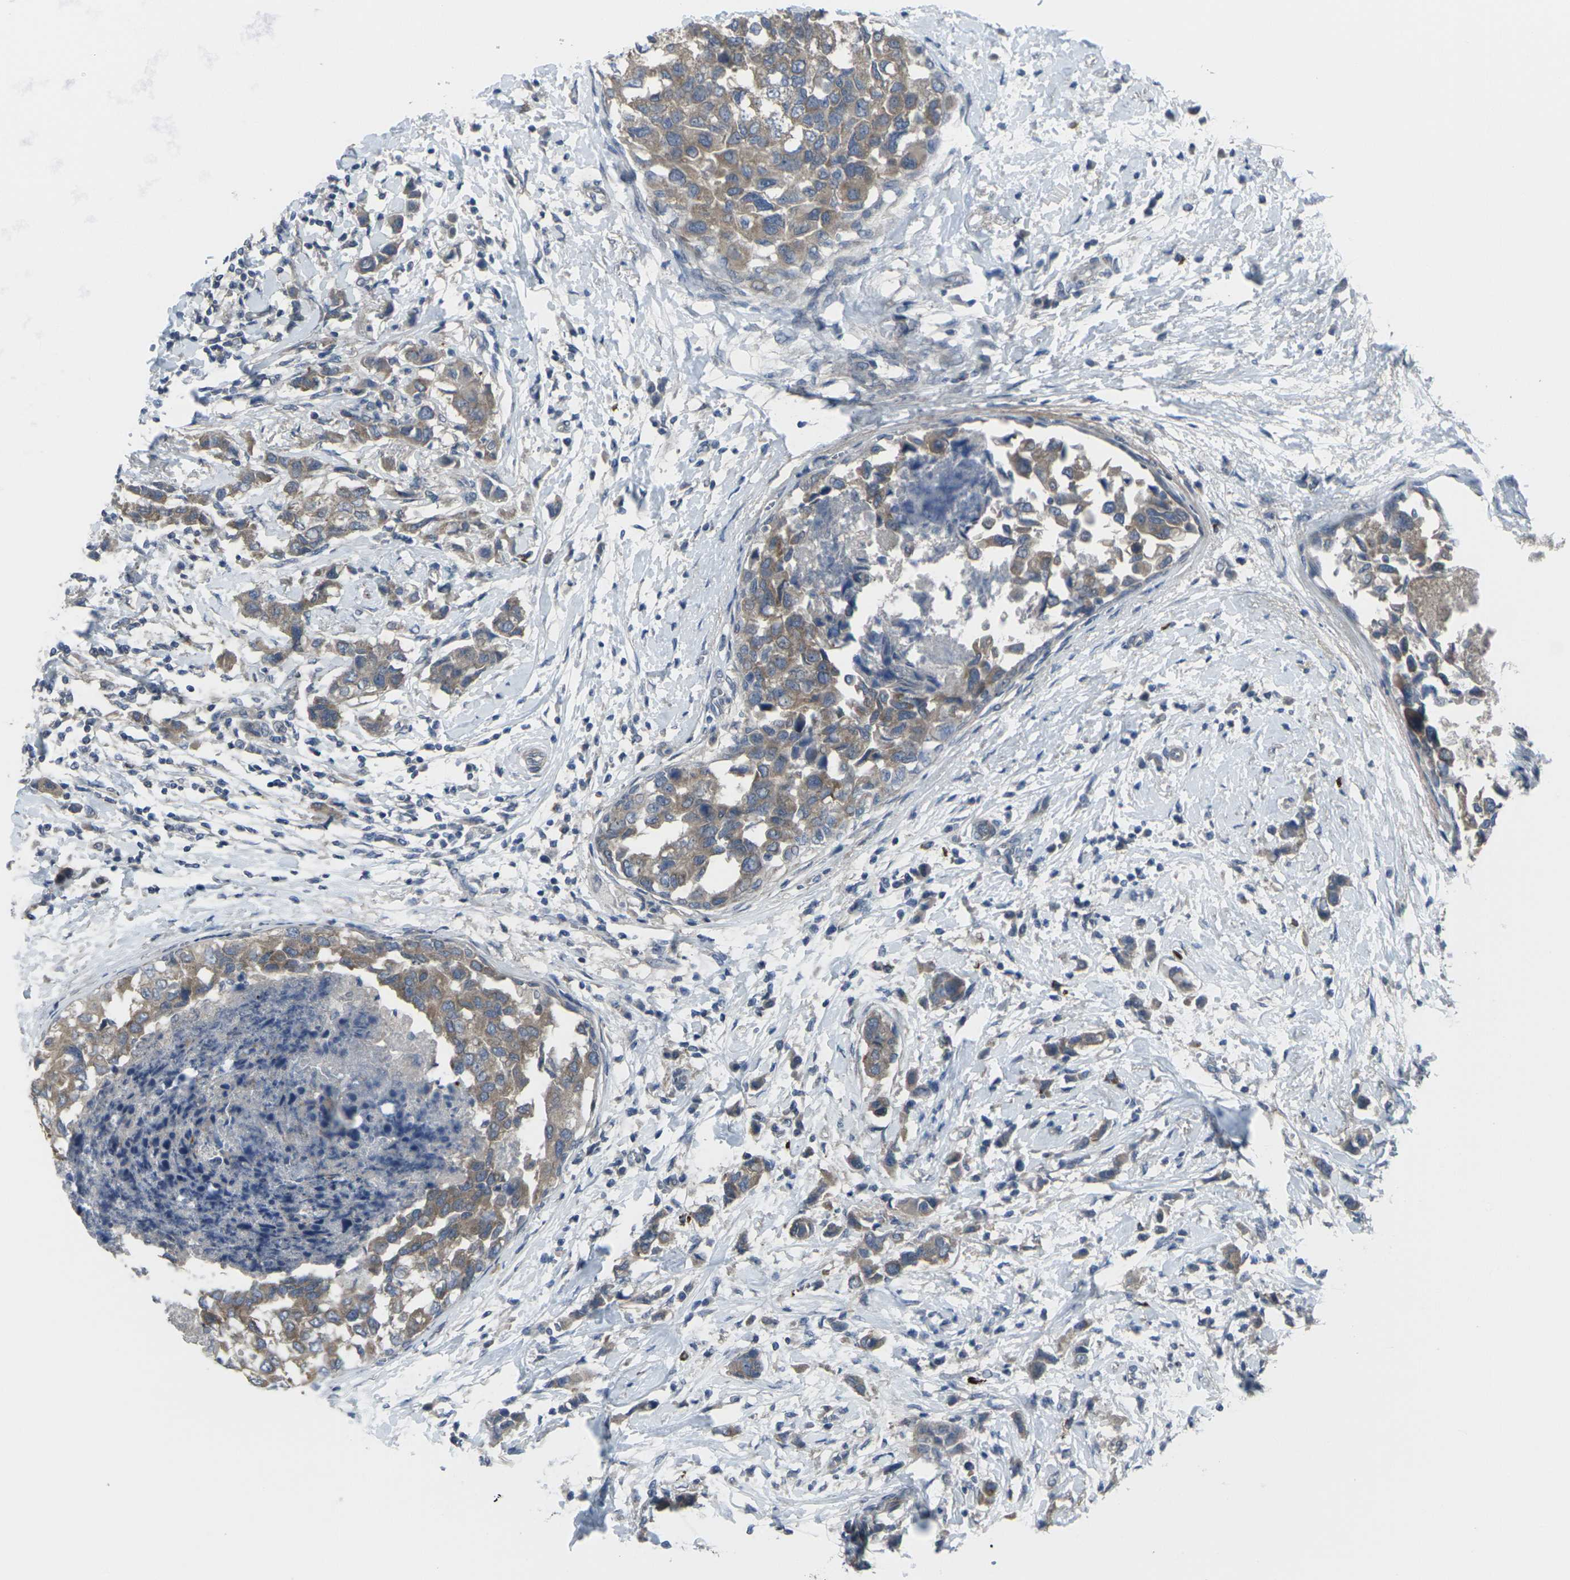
{"staining": {"intensity": "moderate", "quantity": ">75%", "location": "cytoplasmic/membranous"}, "tissue": "breast cancer", "cell_type": "Tumor cells", "image_type": "cancer", "snomed": [{"axis": "morphology", "description": "Normal tissue, NOS"}, {"axis": "morphology", "description": "Duct carcinoma"}, {"axis": "topography", "description": "Breast"}], "caption": "Immunohistochemistry staining of breast cancer, which displays medium levels of moderate cytoplasmic/membranous positivity in approximately >75% of tumor cells indicating moderate cytoplasmic/membranous protein expression. The staining was performed using DAB (brown) for protein detection and nuclei were counterstained in hematoxylin (blue).", "gene": "CCR10", "patient": {"sex": "female", "age": 50}}